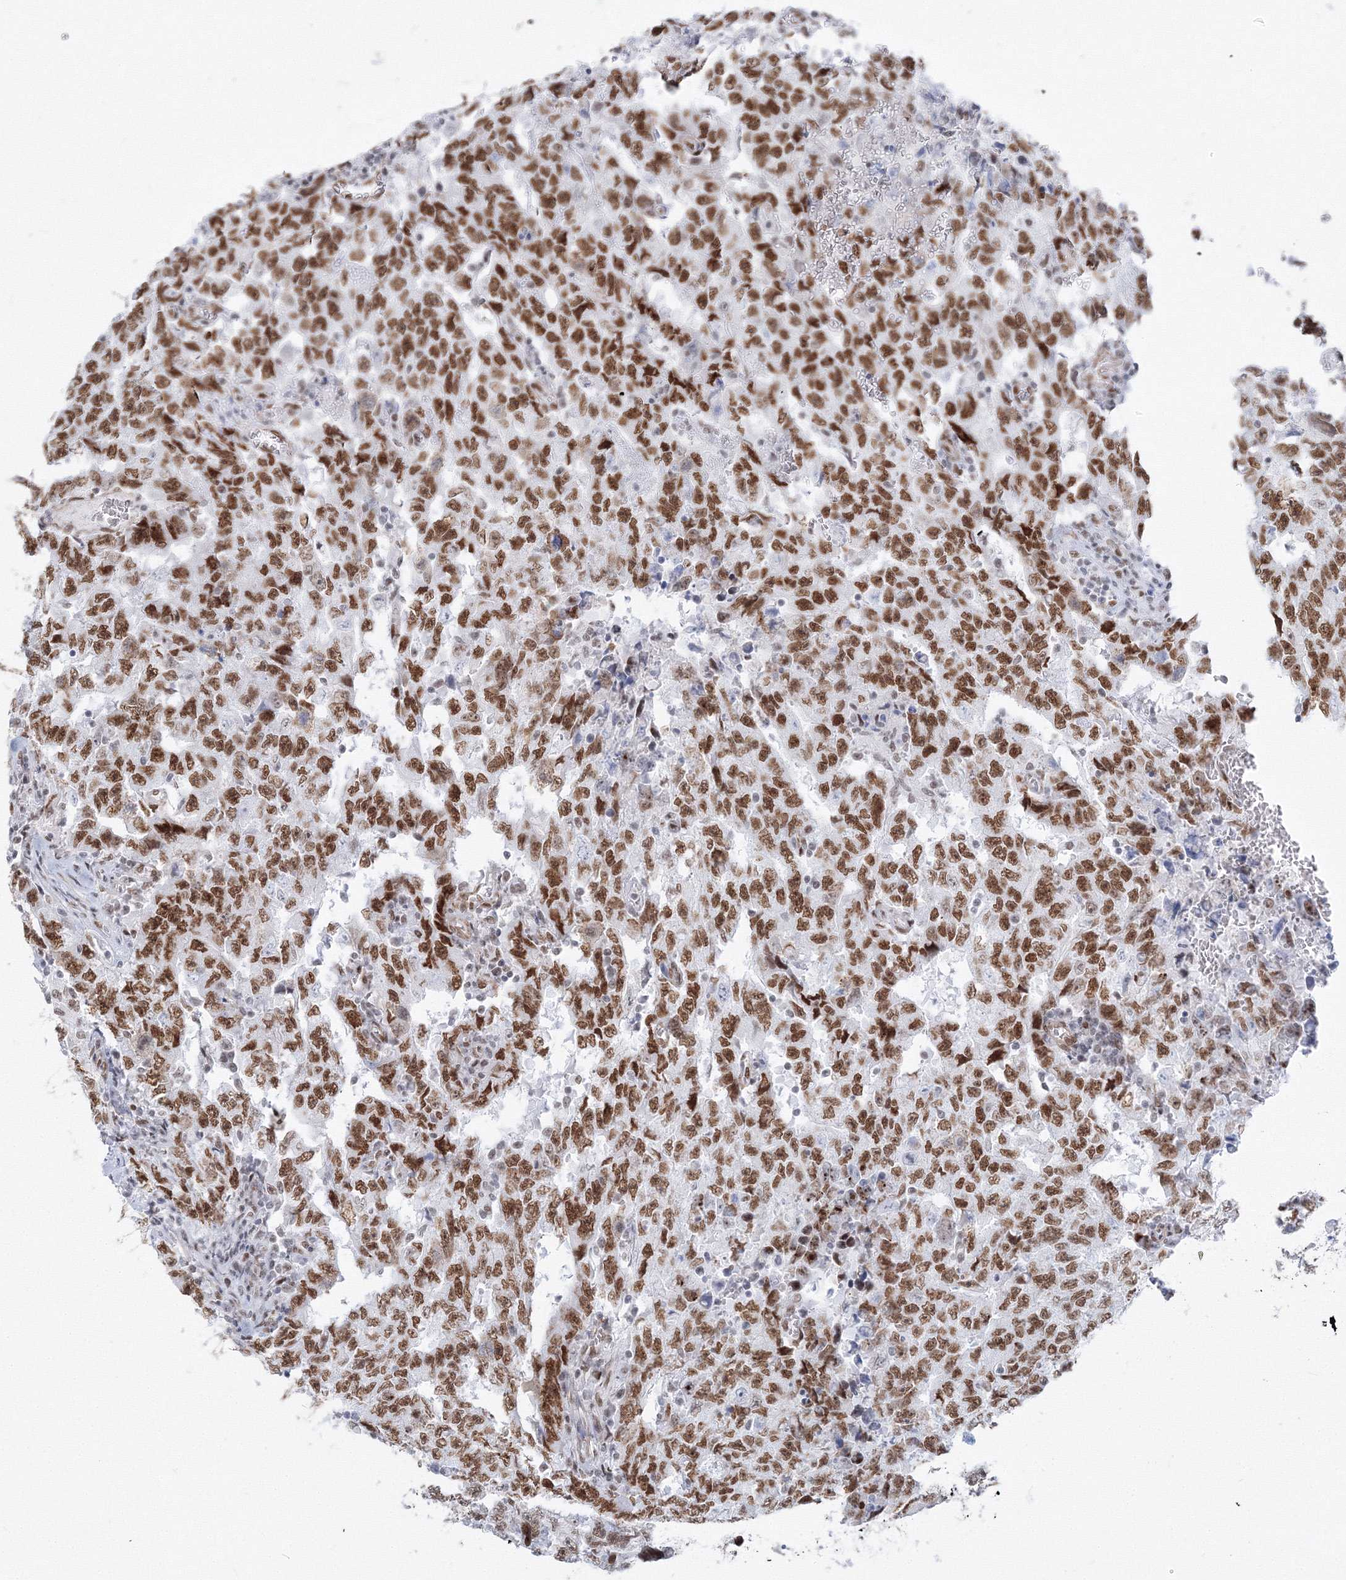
{"staining": {"intensity": "strong", "quantity": ">75%", "location": "nuclear"}, "tissue": "testis cancer", "cell_type": "Tumor cells", "image_type": "cancer", "snomed": [{"axis": "morphology", "description": "Carcinoma, Embryonal, NOS"}, {"axis": "topography", "description": "Testis"}], "caption": "This is a histology image of immunohistochemistry staining of testis cancer (embryonal carcinoma), which shows strong staining in the nuclear of tumor cells.", "gene": "ZNF638", "patient": {"sex": "male", "age": 26}}